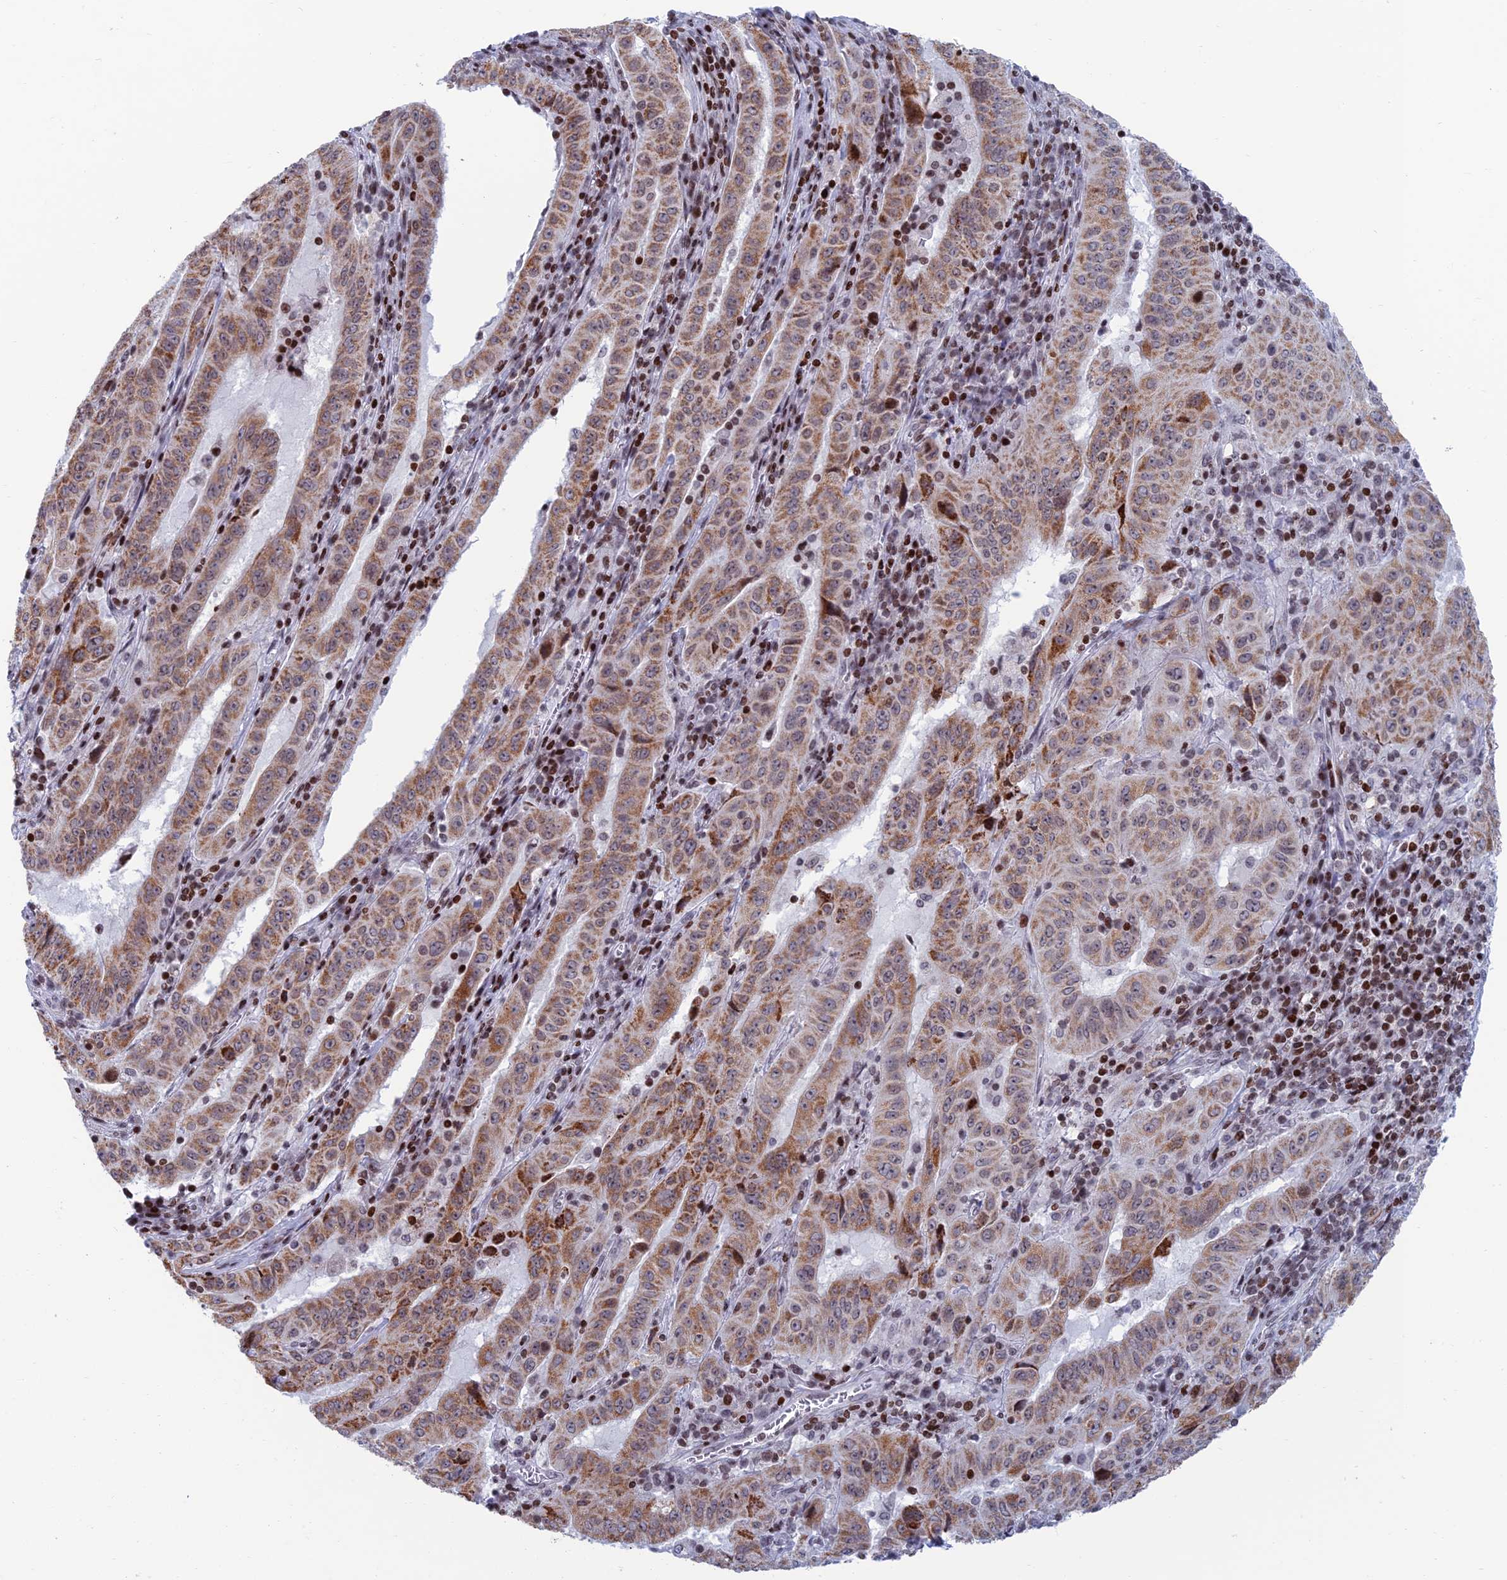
{"staining": {"intensity": "moderate", "quantity": ">75%", "location": "cytoplasmic/membranous"}, "tissue": "pancreatic cancer", "cell_type": "Tumor cells", "image_type": "cancer", "snomed": [{"axis": "morphology", "description": "Adenocarcinoma, NOS"}, {"axis": "topography", "description": "Pancreas"}], "caption": "DAB (3,3'-diaminobenzidine) immunohistochemical staining of adenocarcinoma (pancreatic) reveals moderate cytoplasmic/membranous protein expression in approximately >75% of tumor cells.", "gene": "AFF3", "patient": {"sex": "male", "age": 63}}